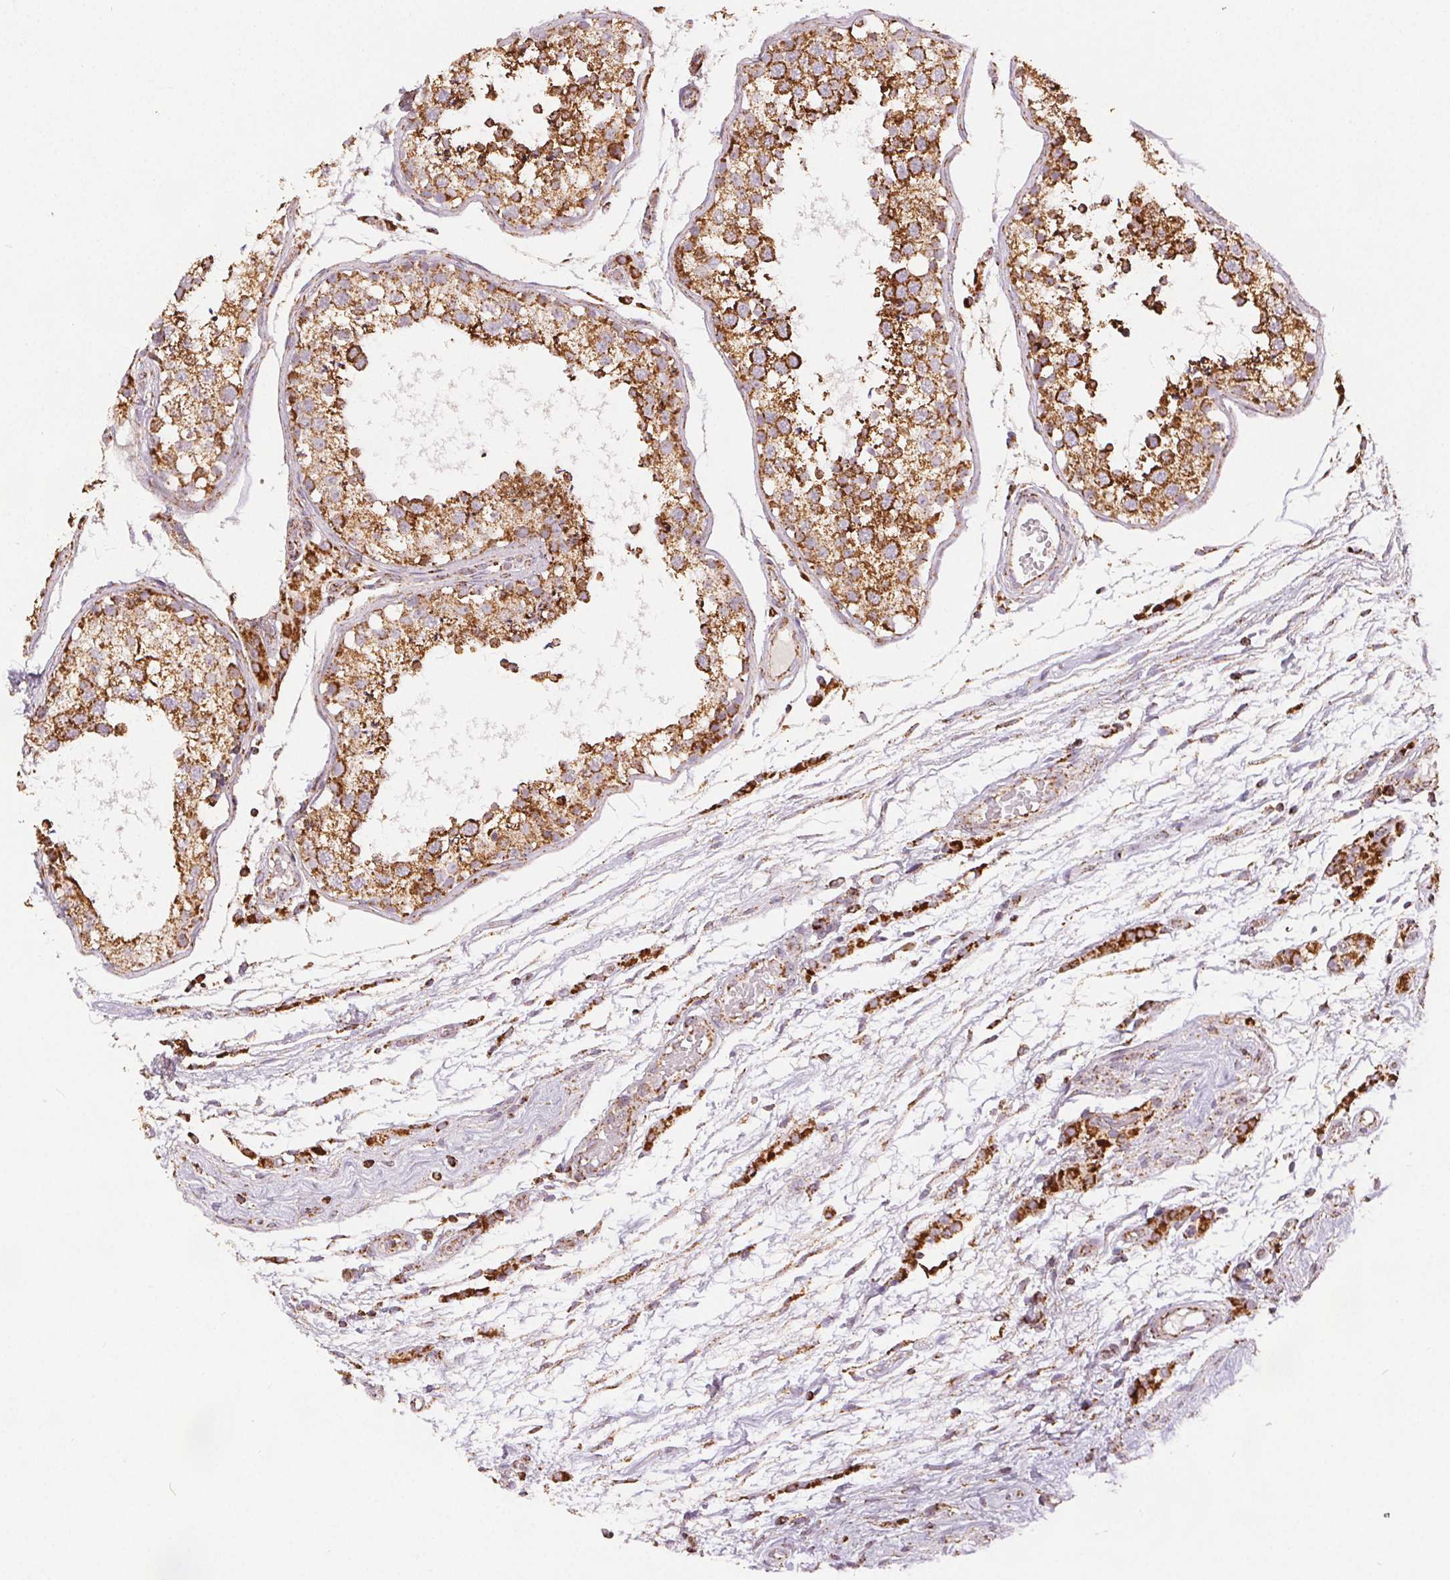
{"staining": {"intensity": "strong", "quantity": ">75%", "location": "cytoplasmic/membranous"}, "tissue": "testis", "cell_type": "Cells in seminiferous ducts", "image_type": "normal", "snomed": [{"axis": "morphology", "description": "Normal tissue, NOS"}, {"axis": "morphology", "description": "Seminoma, NOS"}, {"axis": "topography", "description": "Testis"}], "caption": "Protein expression analysis of normal human testis reveals strong cytoplasmic/membranous staining in about >75% of cells in seminiferous ducts.", "gene": "SDHB", "patient": {"sex": "male", "age": 29}}